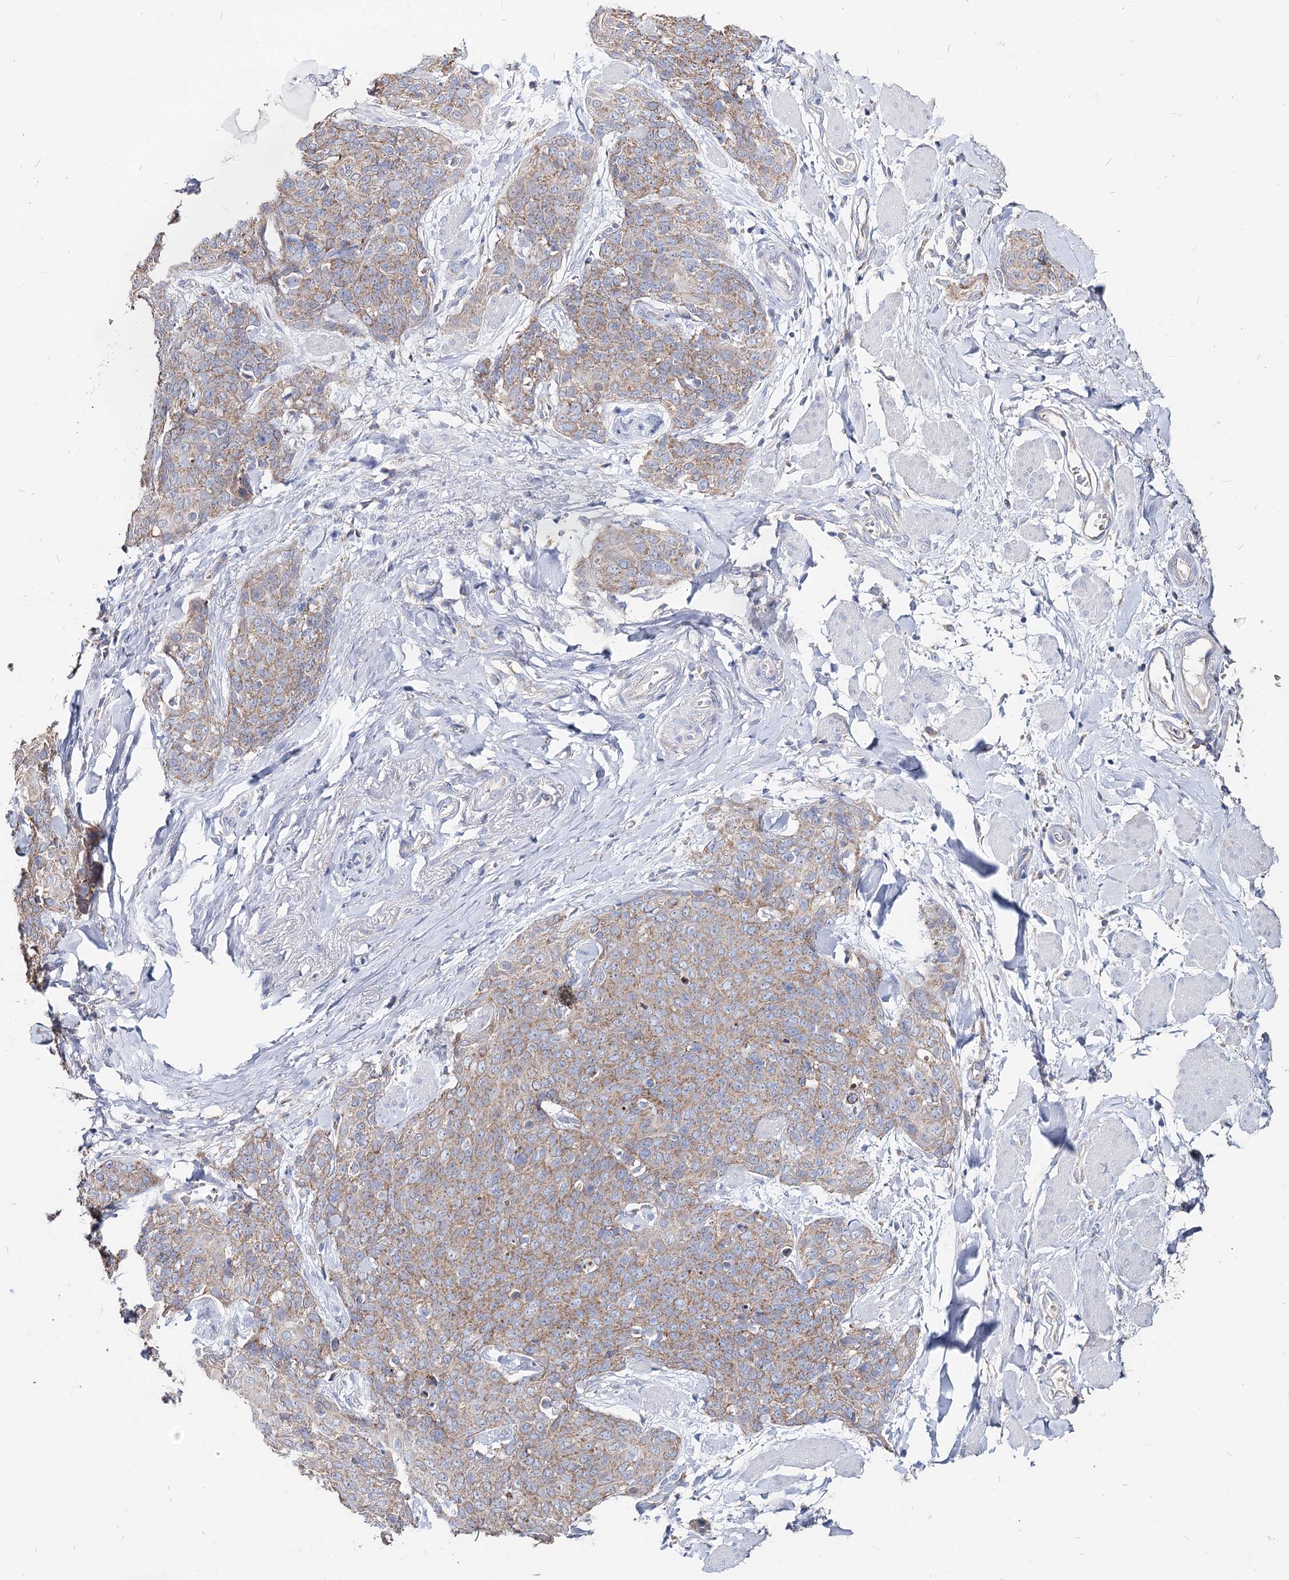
{"staining": {"intensity": "weak", "quantity": ">75%", "location": "cytoplasmic/membranous"}, "tissue": "skin cancer", "cell_type": "Tumor cells", "image_type": "cancer", "snomed": [{"axis": "morphology", "description": "Squamous cell carcinoma, NOS"}, {"axis": "topography", "description": "Skin"}, {"axis": "topography", "description": "Vulva"}], "caption": "Immunohistochemical staining of squamous cell carcinoma (skin) shows low levels of weak cytoplasmic/membranous protein staining in approximately >75% of tumor cells.", "gene": "MCCC2", "patient": {"sex": "female", "age": 85}}